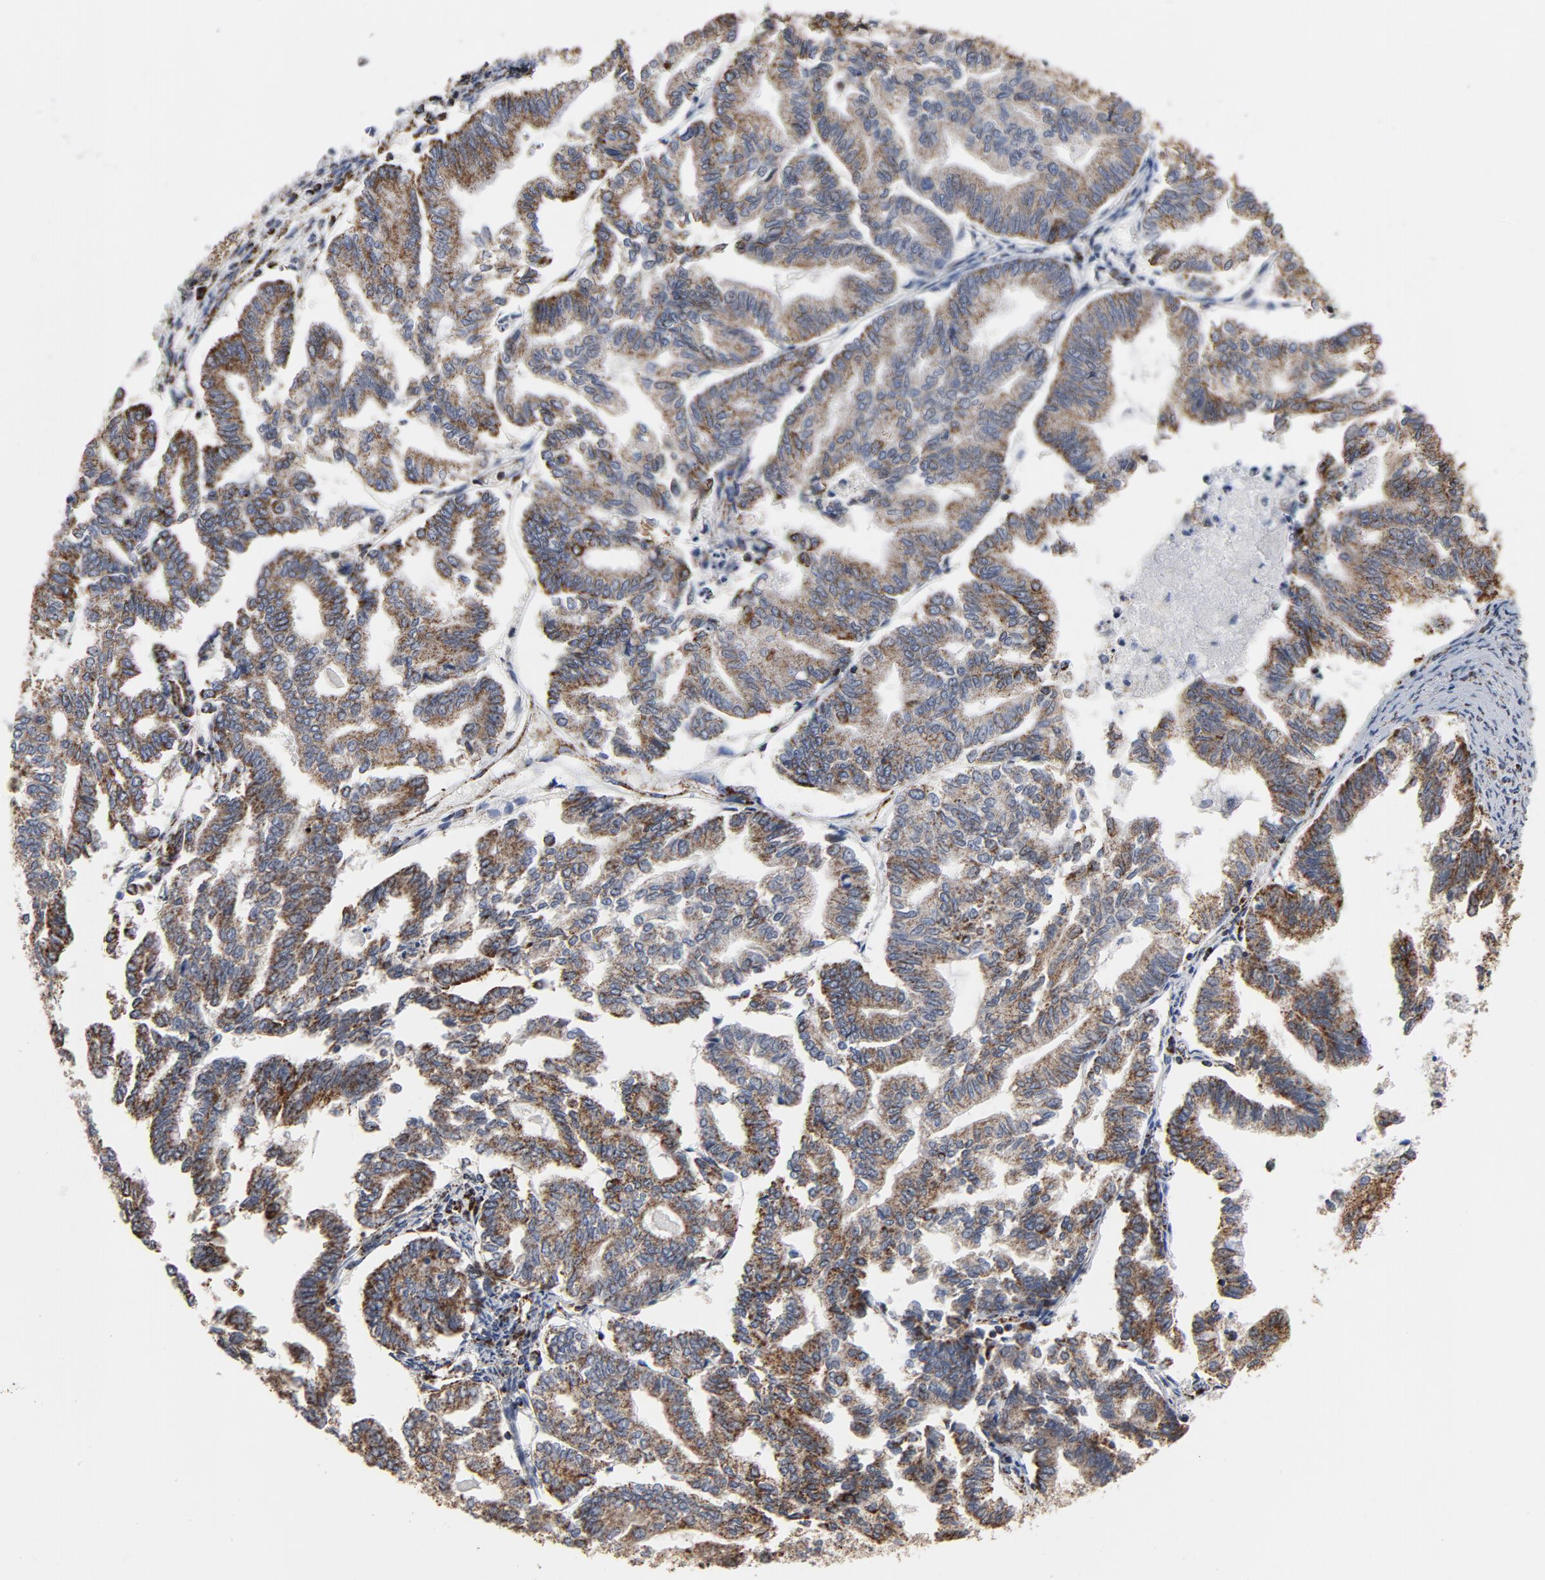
{"staining": {"intensity": "moderate", "quantity": ">75%", "location": "cytoplasmic/membranous"}, "tissue": "endometrial cancer", "cell_type": "Tumor cells", "image_type": "cancer", "snomed": [{"axis": "morphology", "description": "Adenocarcinoma, NOS"}, {"axis": "topography", "description": "Endometrium"}], "caption": "Immunohistochemical staining of human endometrial cancer (adenocarcinoma) reveals medium levels of moderate cytoplasmic/membranous protein staining in approximately >75% of tumor cells.", "gene": "NDUFV2", "patient": {"sex": "female", "age": 79}}